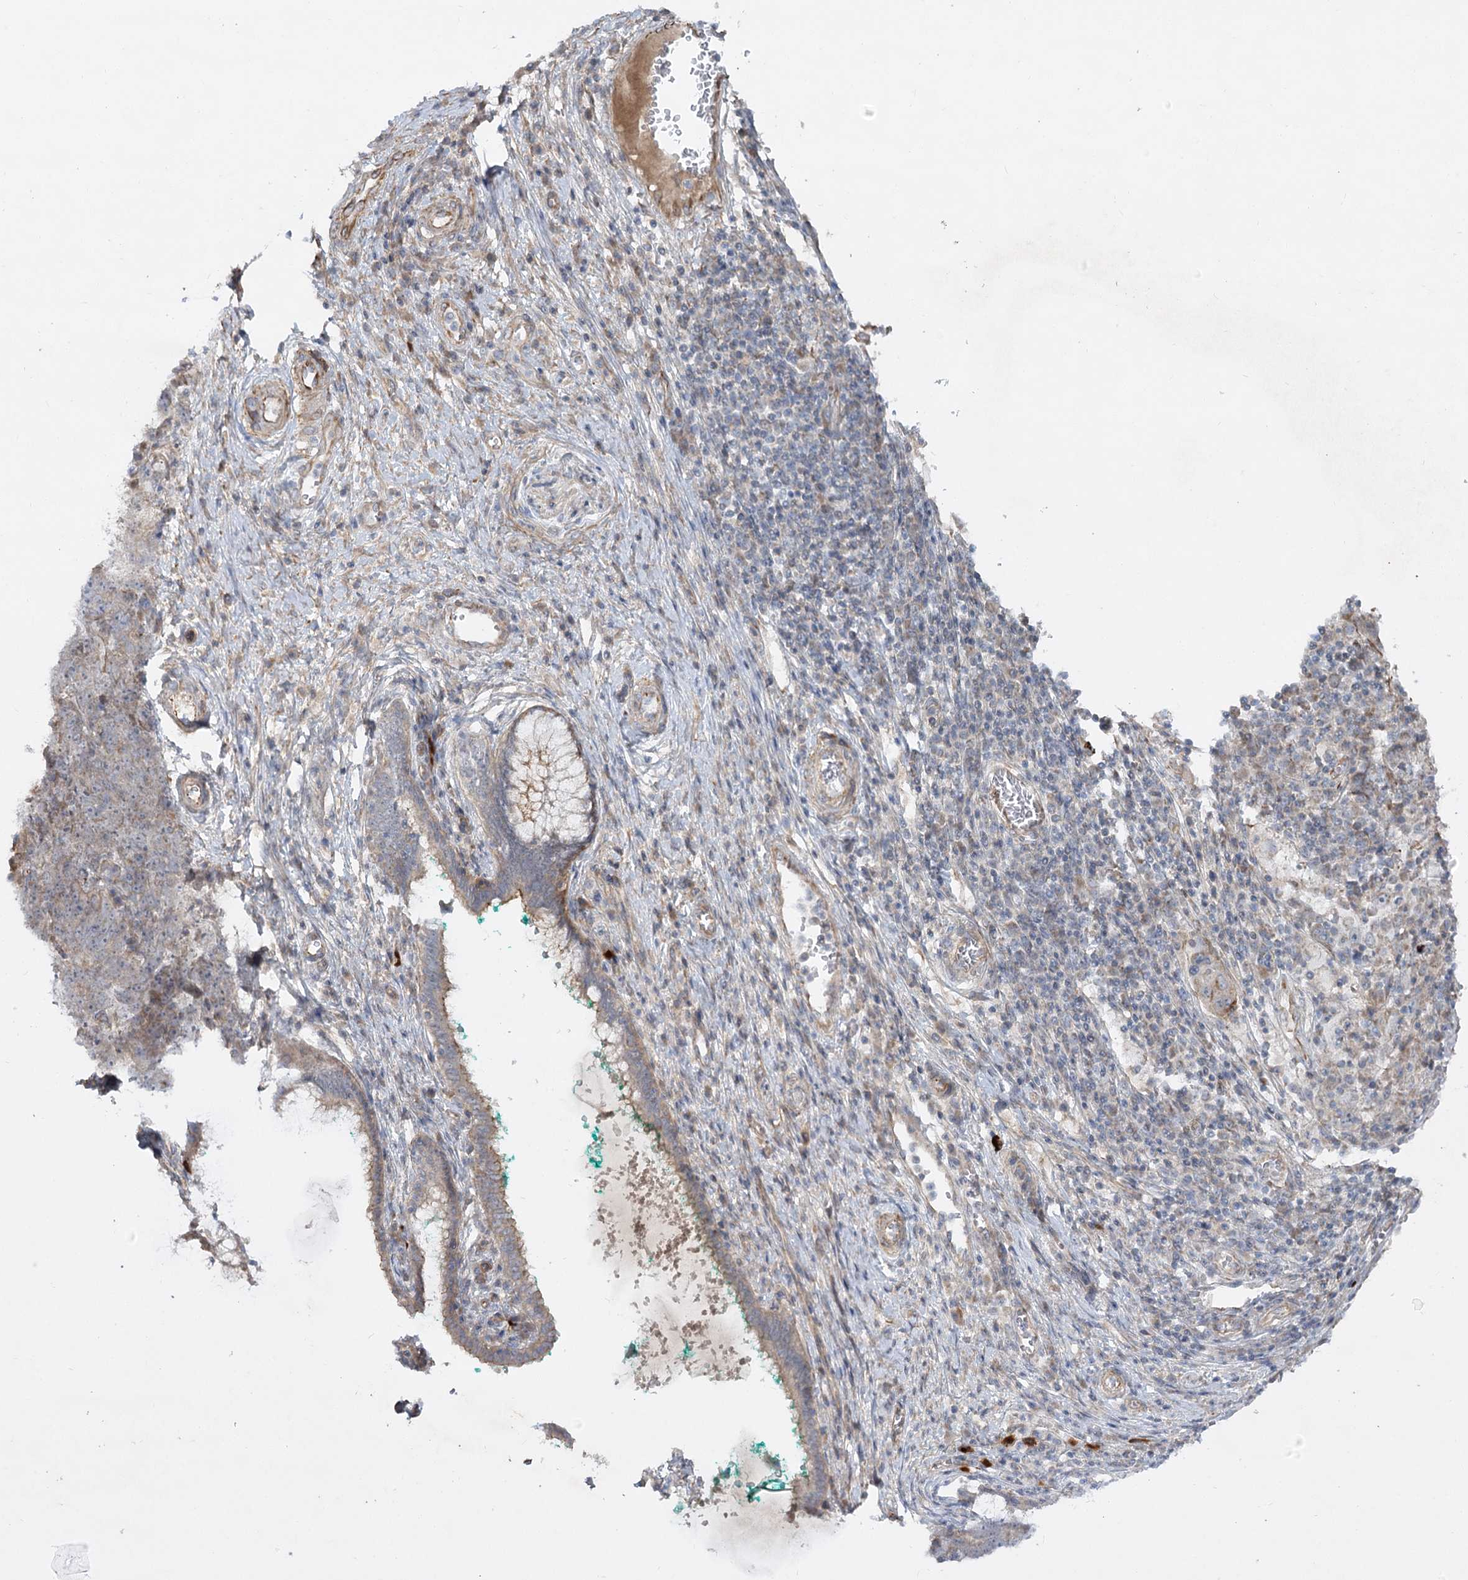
{"staining": {"intensity": "weak", "quantity": "<25%", "location": "cytoplasmic/membranous"}, "tissue": "cervix", "cell_type": "Glandular cells", "image_type": "normal", "snomed": [{"axis": "morphology", "description": "Normal tissue, NOS"}, {"axis": "morphology", "description": "Adenocarcinoma, NOS"}, {"axis": "topography", "description": "Cervix"}], "caption": "DAB immunohistochemical staining of benign human cervix displays no significant expression in glandular cells.", "gene": "KIAA0825", "patient": {"sex": "female", "age": 29}}